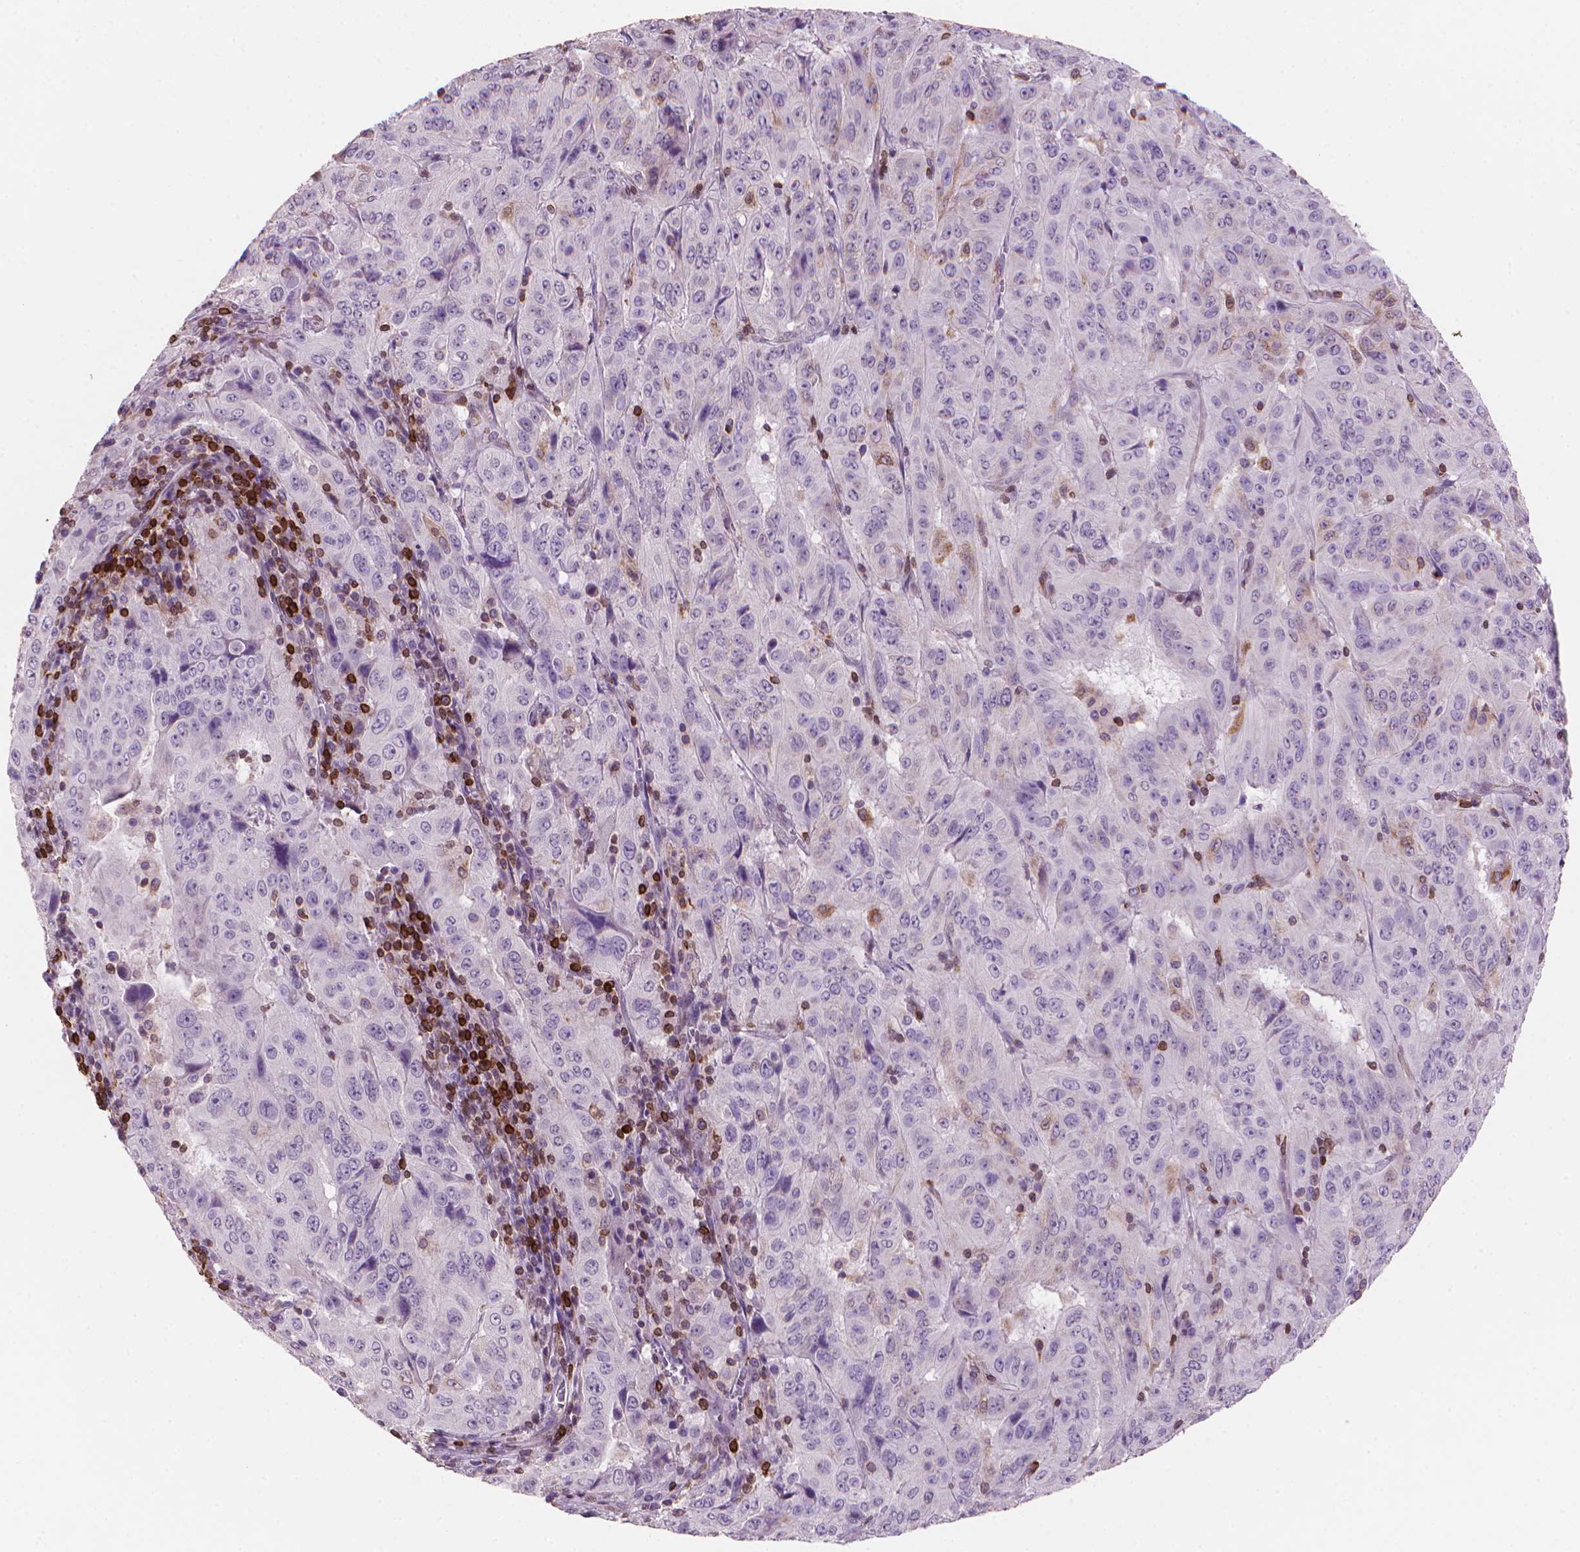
{"staining": {"intensity": "moderate", "quantity": "<25%", "location": "cytoplasmic/membranous"}, "tissue": "pancreatic cancer", "cell_type": "Tumor cells", "image_type": "cancer", "snomed": [{"axis": "morphology", "description": "Adenocarcinoma, NOS"}, {"axis": "topography", "description": "Pancreas"}], "caption": "IHC of human pancreatic cancer (adenocarcinoma) displays low levels of moderate cytoplasmic/membranous staining in approximately <25% of tumor cells.", "gene": "BCL2", "patient": {"sex": "male", "age": 63}}